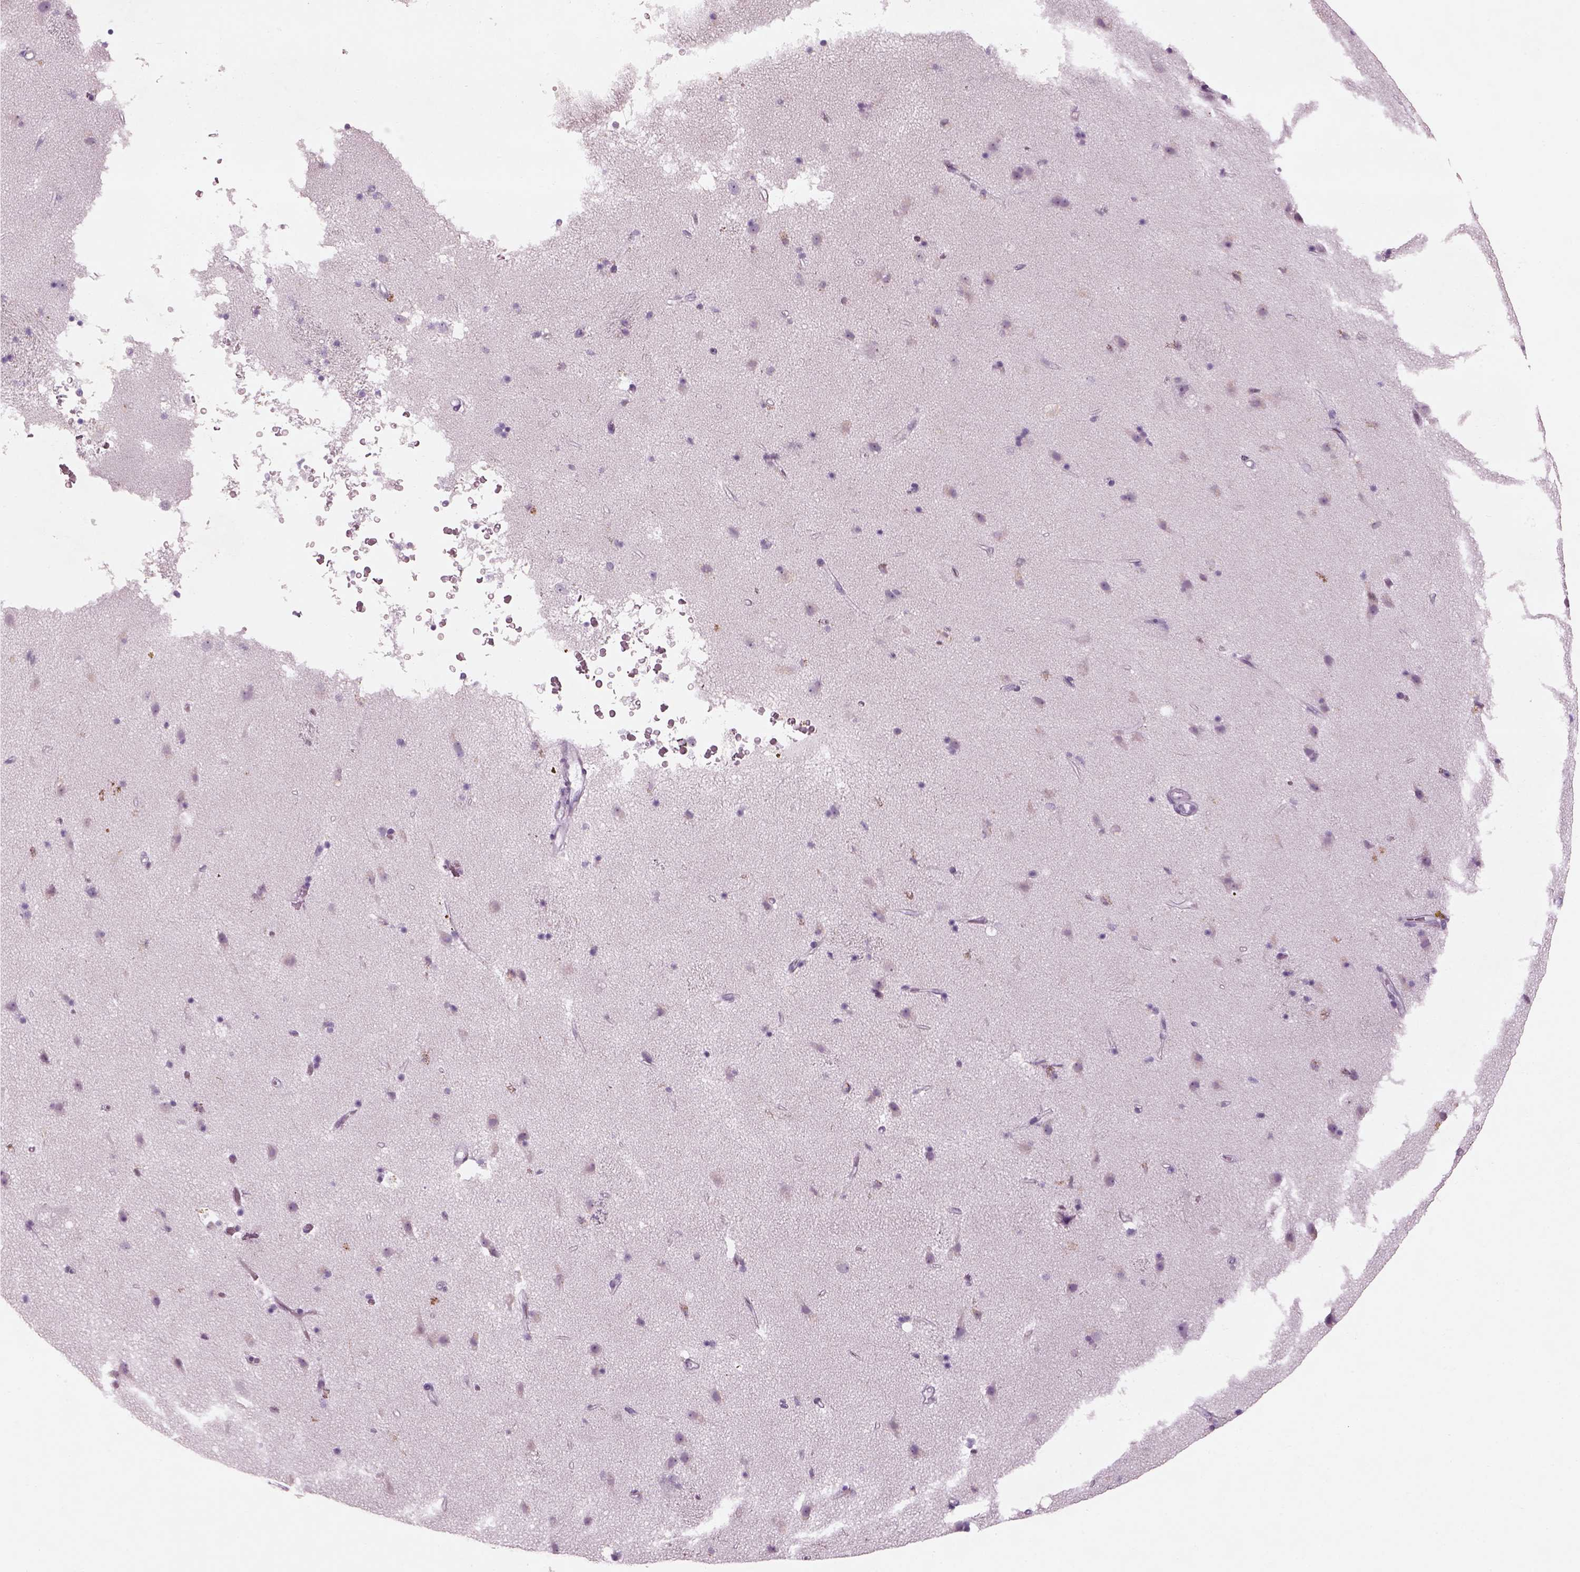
{"staining": {"intensity": "negative", "quantity": "none", "location": "none"}, "tissue": "caudate", "cell_type": "Glial cells", "image_type": "normal", "snomed": [{"axis": "morphology", "description": "Normal tissue, NOS"}, {"axis": "topography", "description": "Lateral ventricle wall"}], "caption": "This is an immunohistochemistry histopathology image of unremarkable human caudate. There is no positivity in glial cells.", "gene": "PABPC1L2A", "patient": {"sex": "female", "age": 71}}